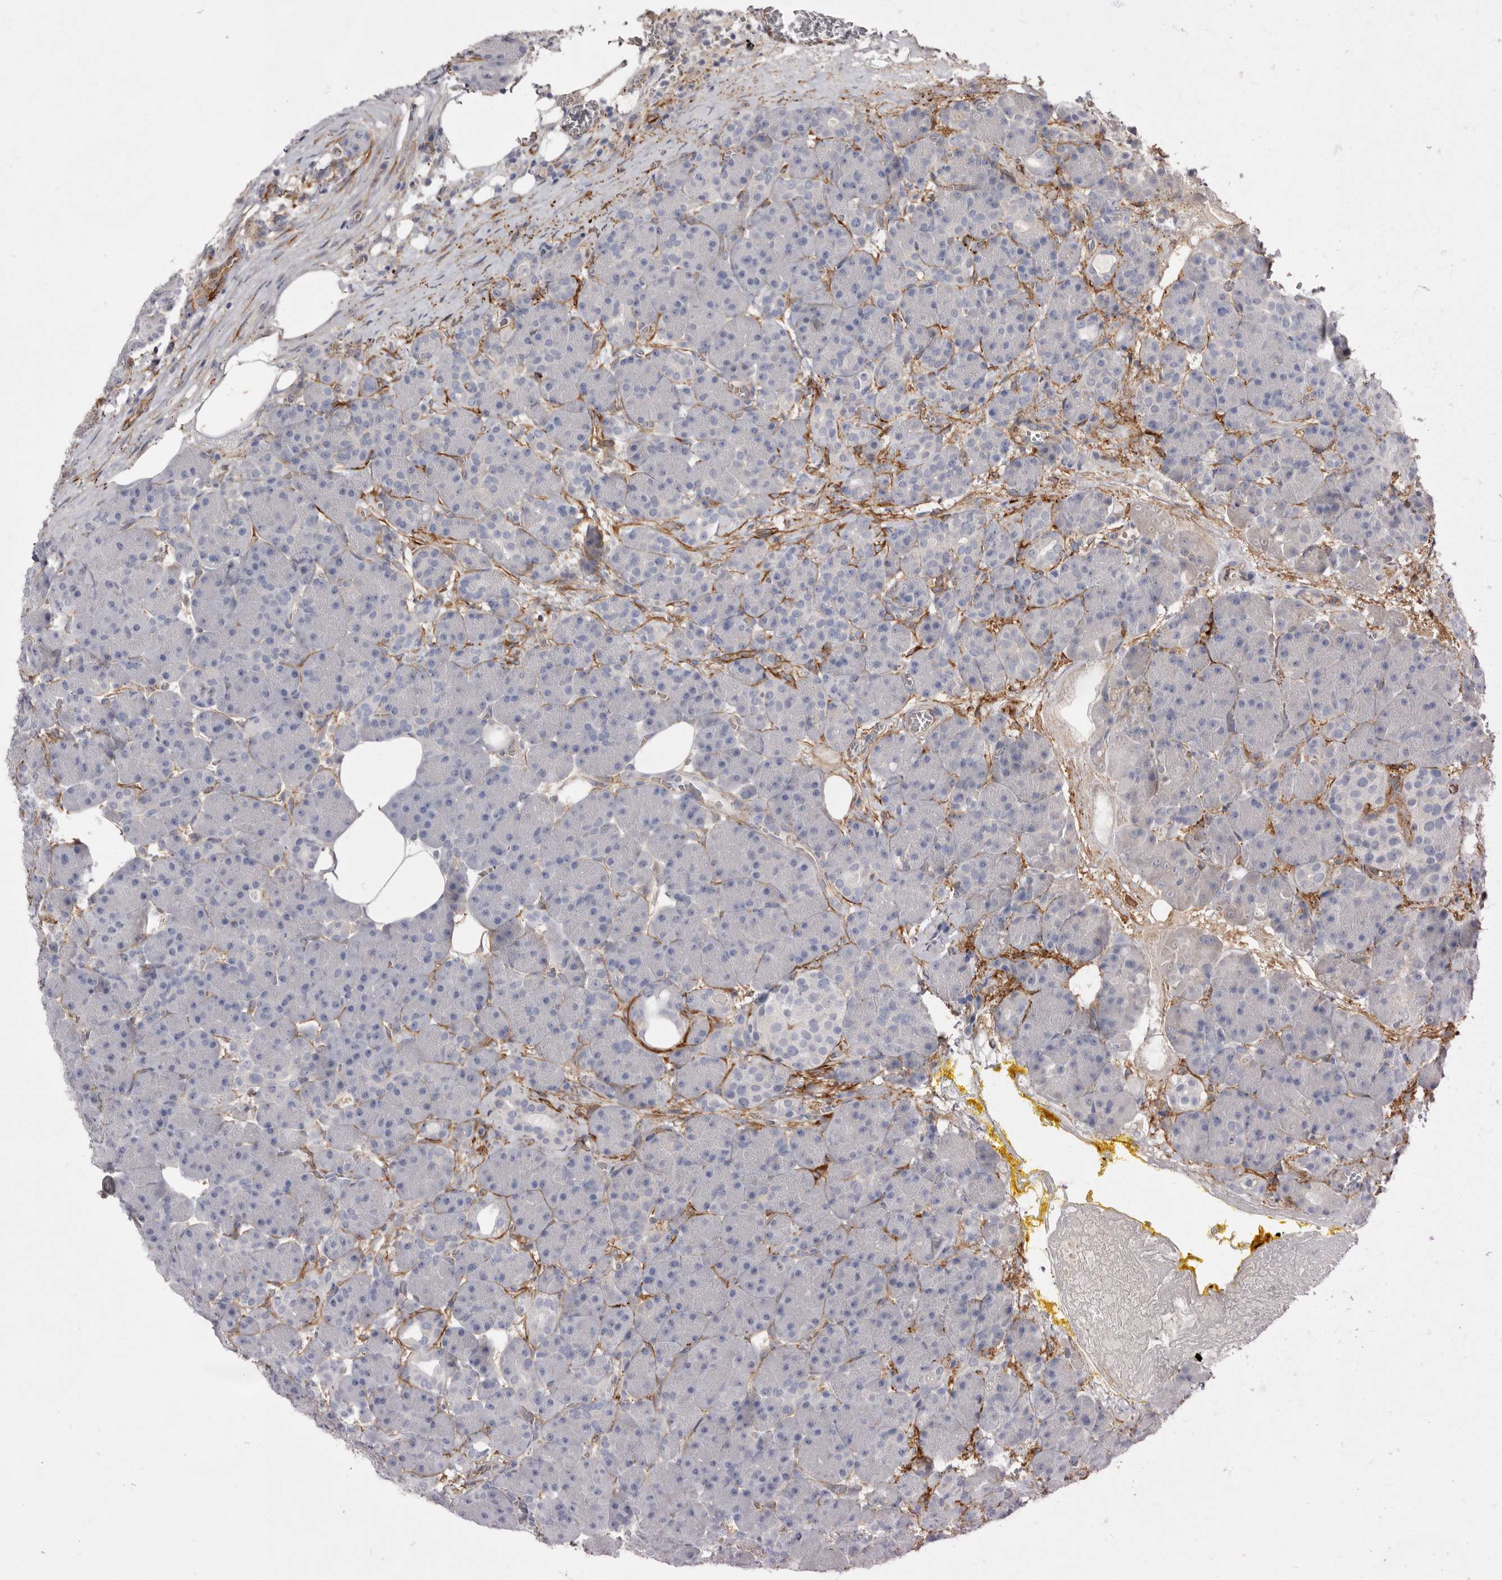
{"staining": {"intensity": "negative", "quantity": "none", "location": "none"}, "tissue": "pancreas", "cell_type": "Exocrine glandular cells", "image_type": "normal", "snomed": [{"axis": "morphology", "description": "Normal tissue, NOS"}, {"axis": "topography", "description": "Pancreas"}], "caption": "This is an immunohistochemistry histopathology image of unremarkable pancreas. There is no positivity in exocrine glandular cells.", "gene": "LRRC66", "patient": {"sex": "male", "age": 63}}